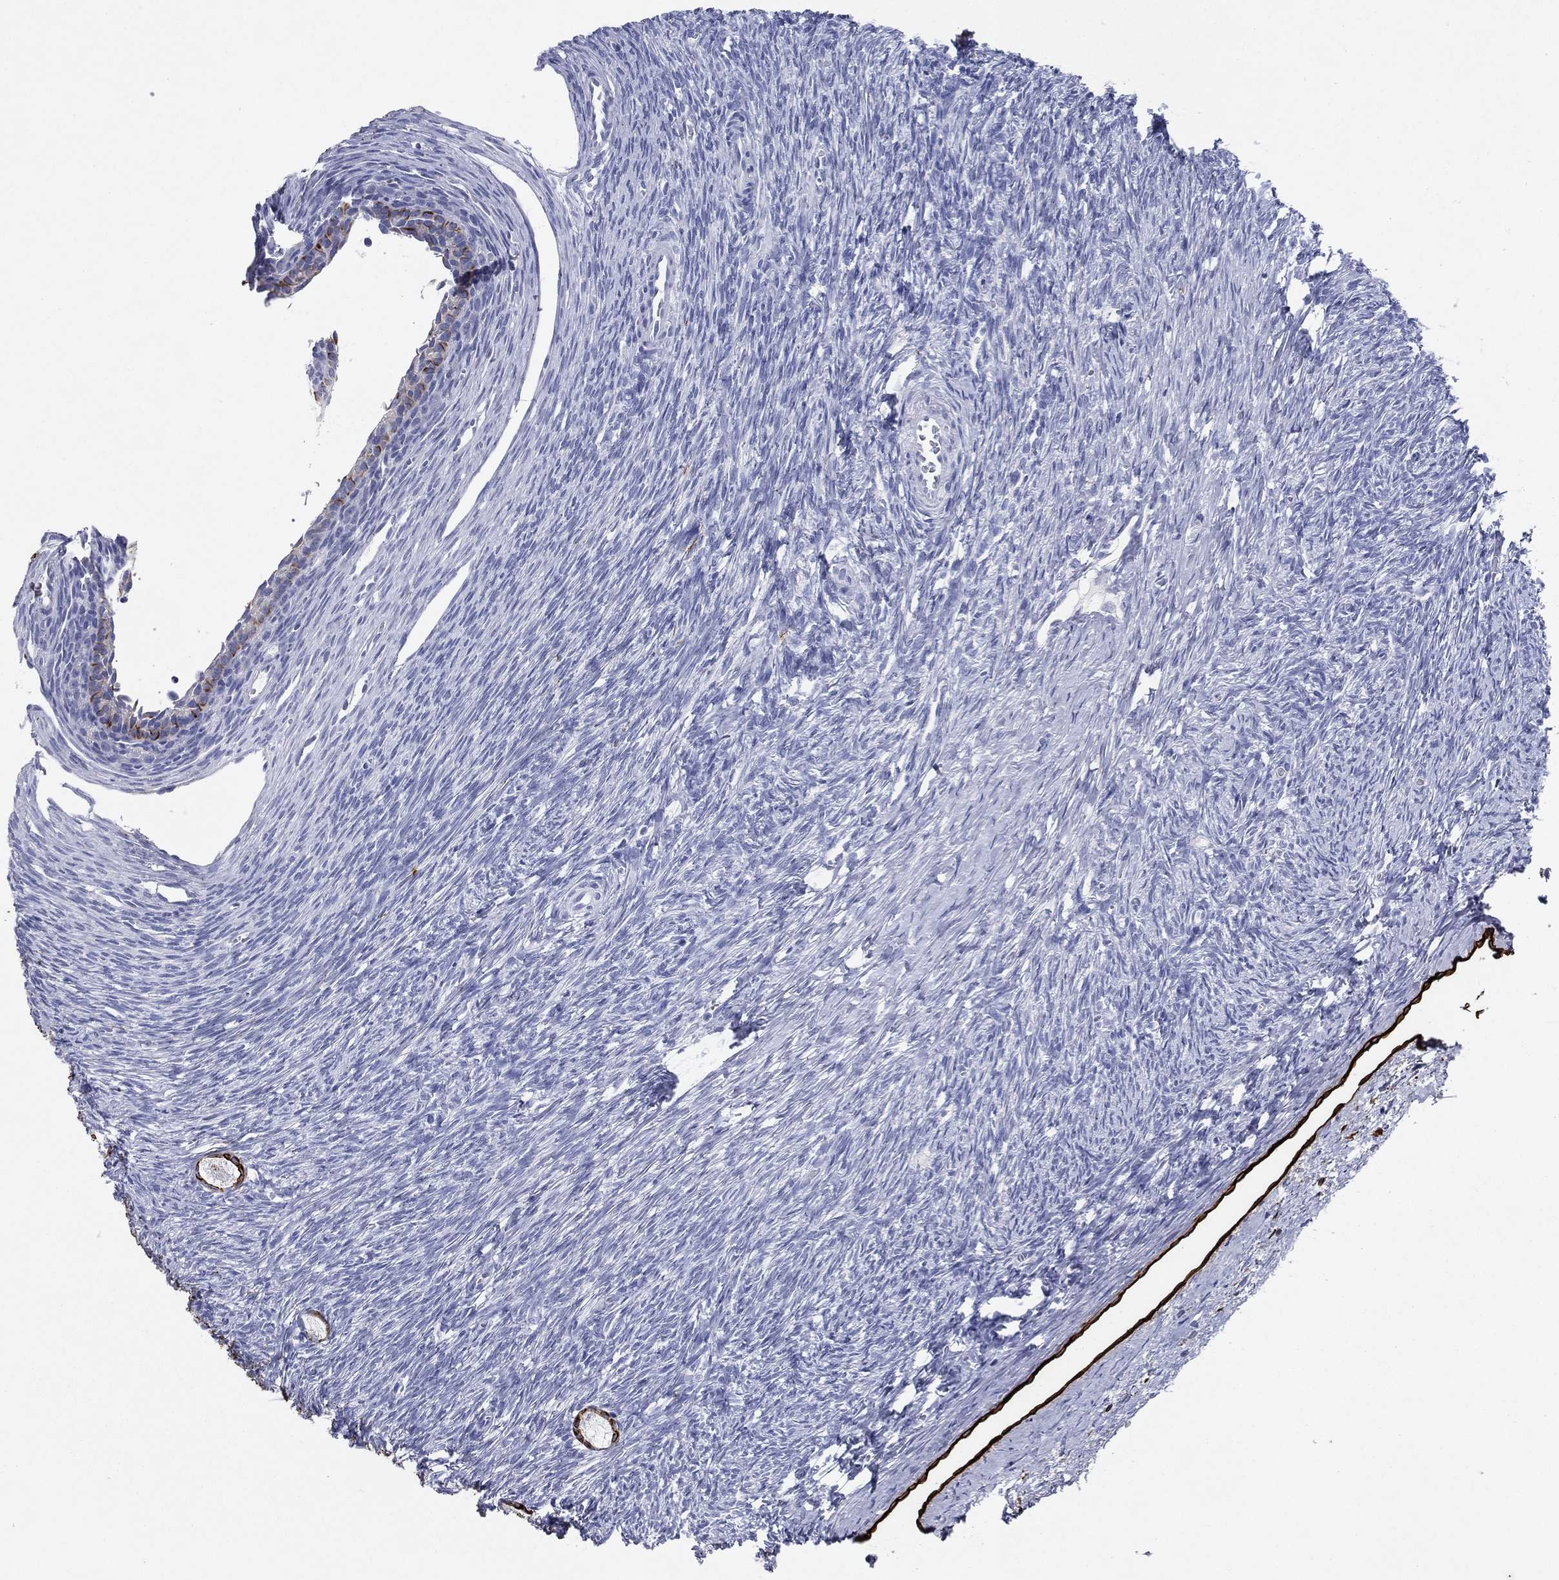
{"staining": {"intensity": "strong", "quantity": ">75%", "location": "cytoplasmic/membranous"}, "tissue": "ovary", "cell_type": "Follicle cells", "image_type": "normal", "snomed": [{"axis": "morphology", "description": "Normal tissue, NOS"}, {"axis": "topography", "description": "Ovary"}], "caption": "Immunohistochemistry histopathology image of normal ovary stained for a protein (brown), which exhibits high levels of strong cytoplasmic/membranous expression in about >75% of follicle cells.", "gene": "KRT7", "patient": {"sex": "female", "age": 27}}